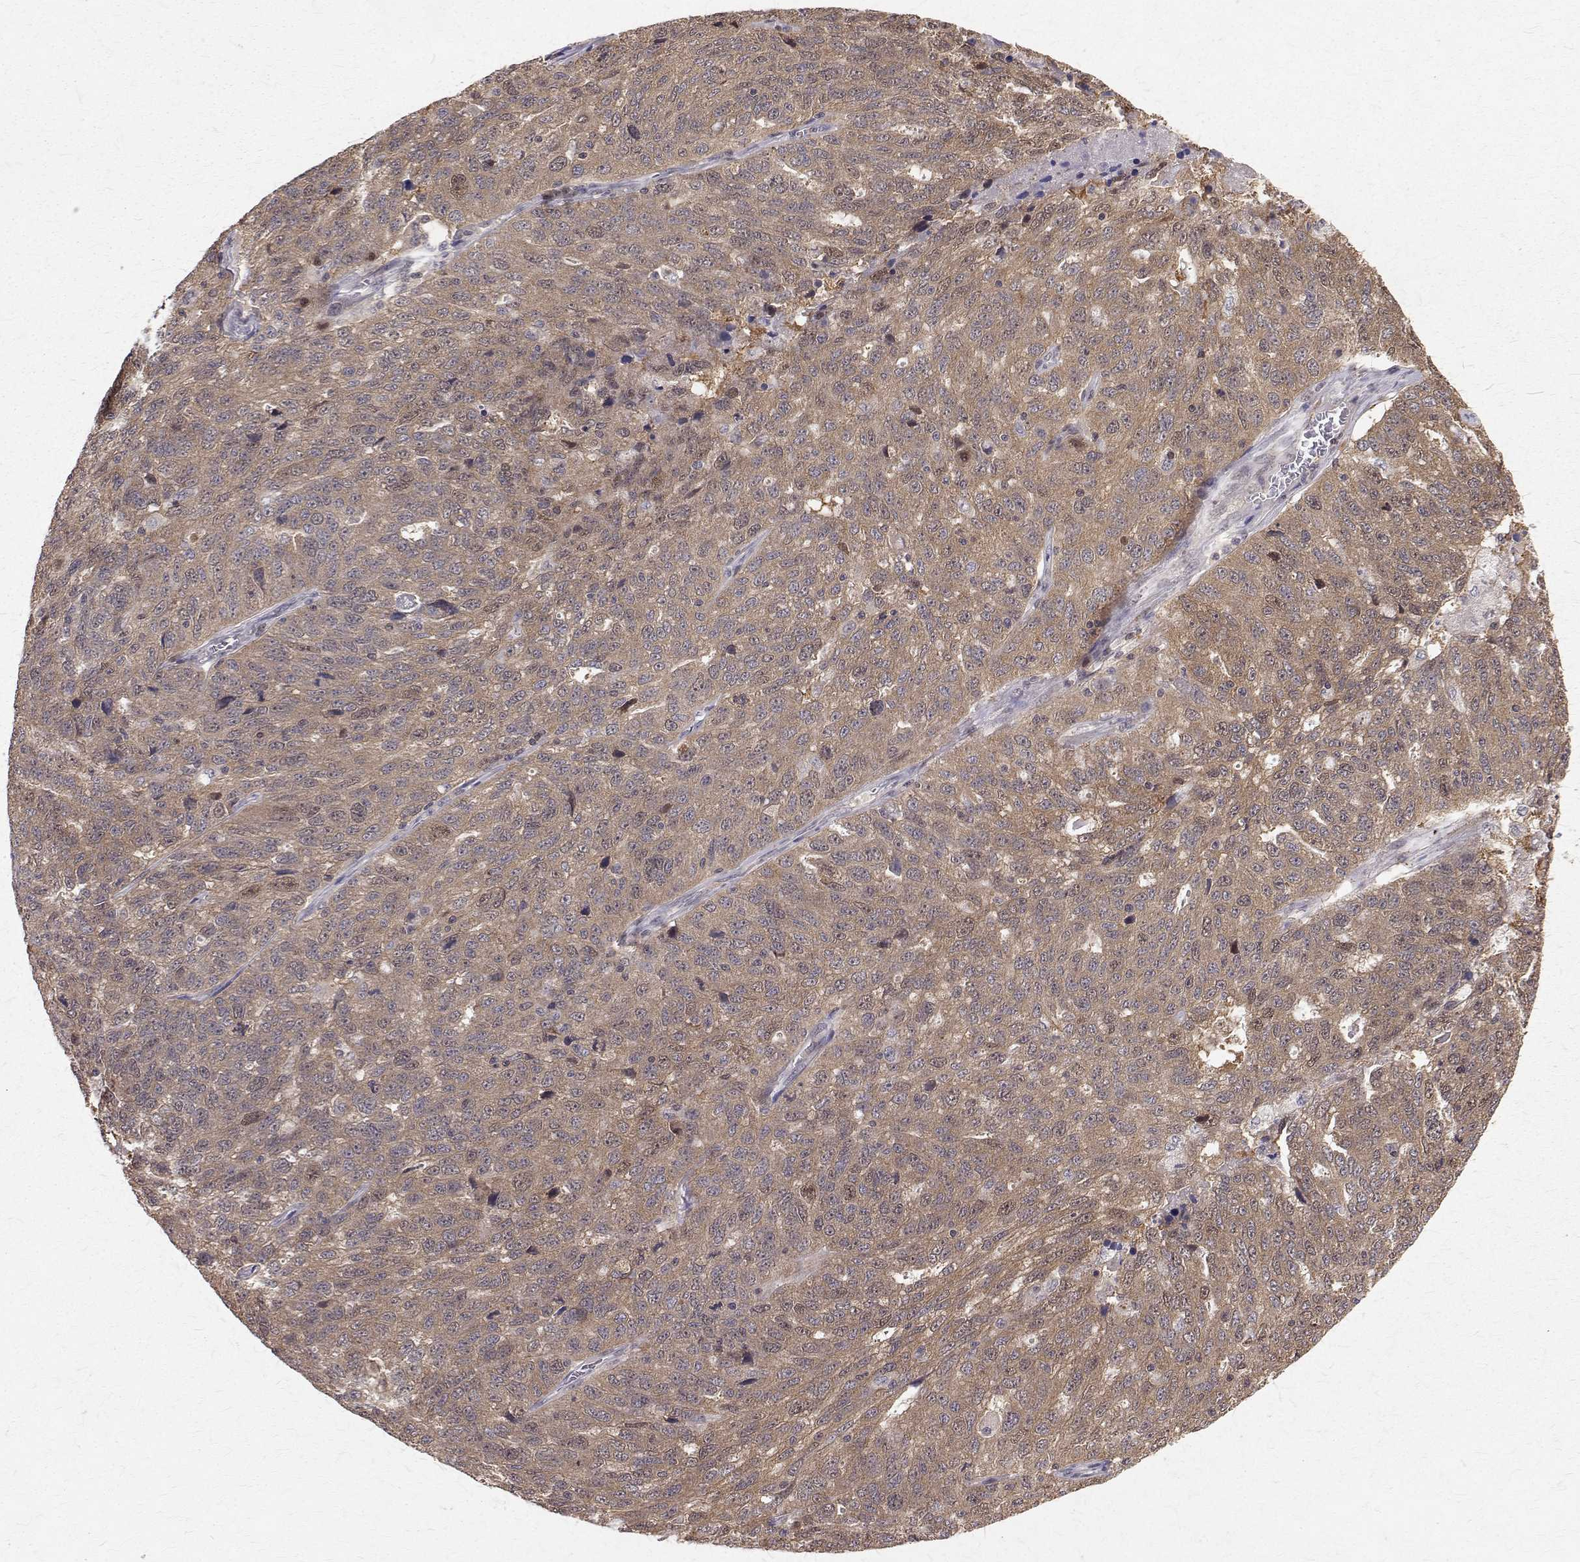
{"staining": {"intensity": "weak", "quantity": ">75%", "location": "cytoplasmic/membranous"}, "tissue": "ovarian cancer", "cell_type": "Tumor cells", "image_type": "cancer", "snomed": [{"axis": "morphology", "description": "Cystadenocarcinoma, serous, NOS"}, {"axis": "topography", "description": "Ovary"}], "caption": "Protein staining exhibits weak cytoplasmic/membranous positivity in approximately >75% of tumor cells in ovarian cancer.", "gene": "NIF3L1", "patient": {"sex": "female", "age": 71}}